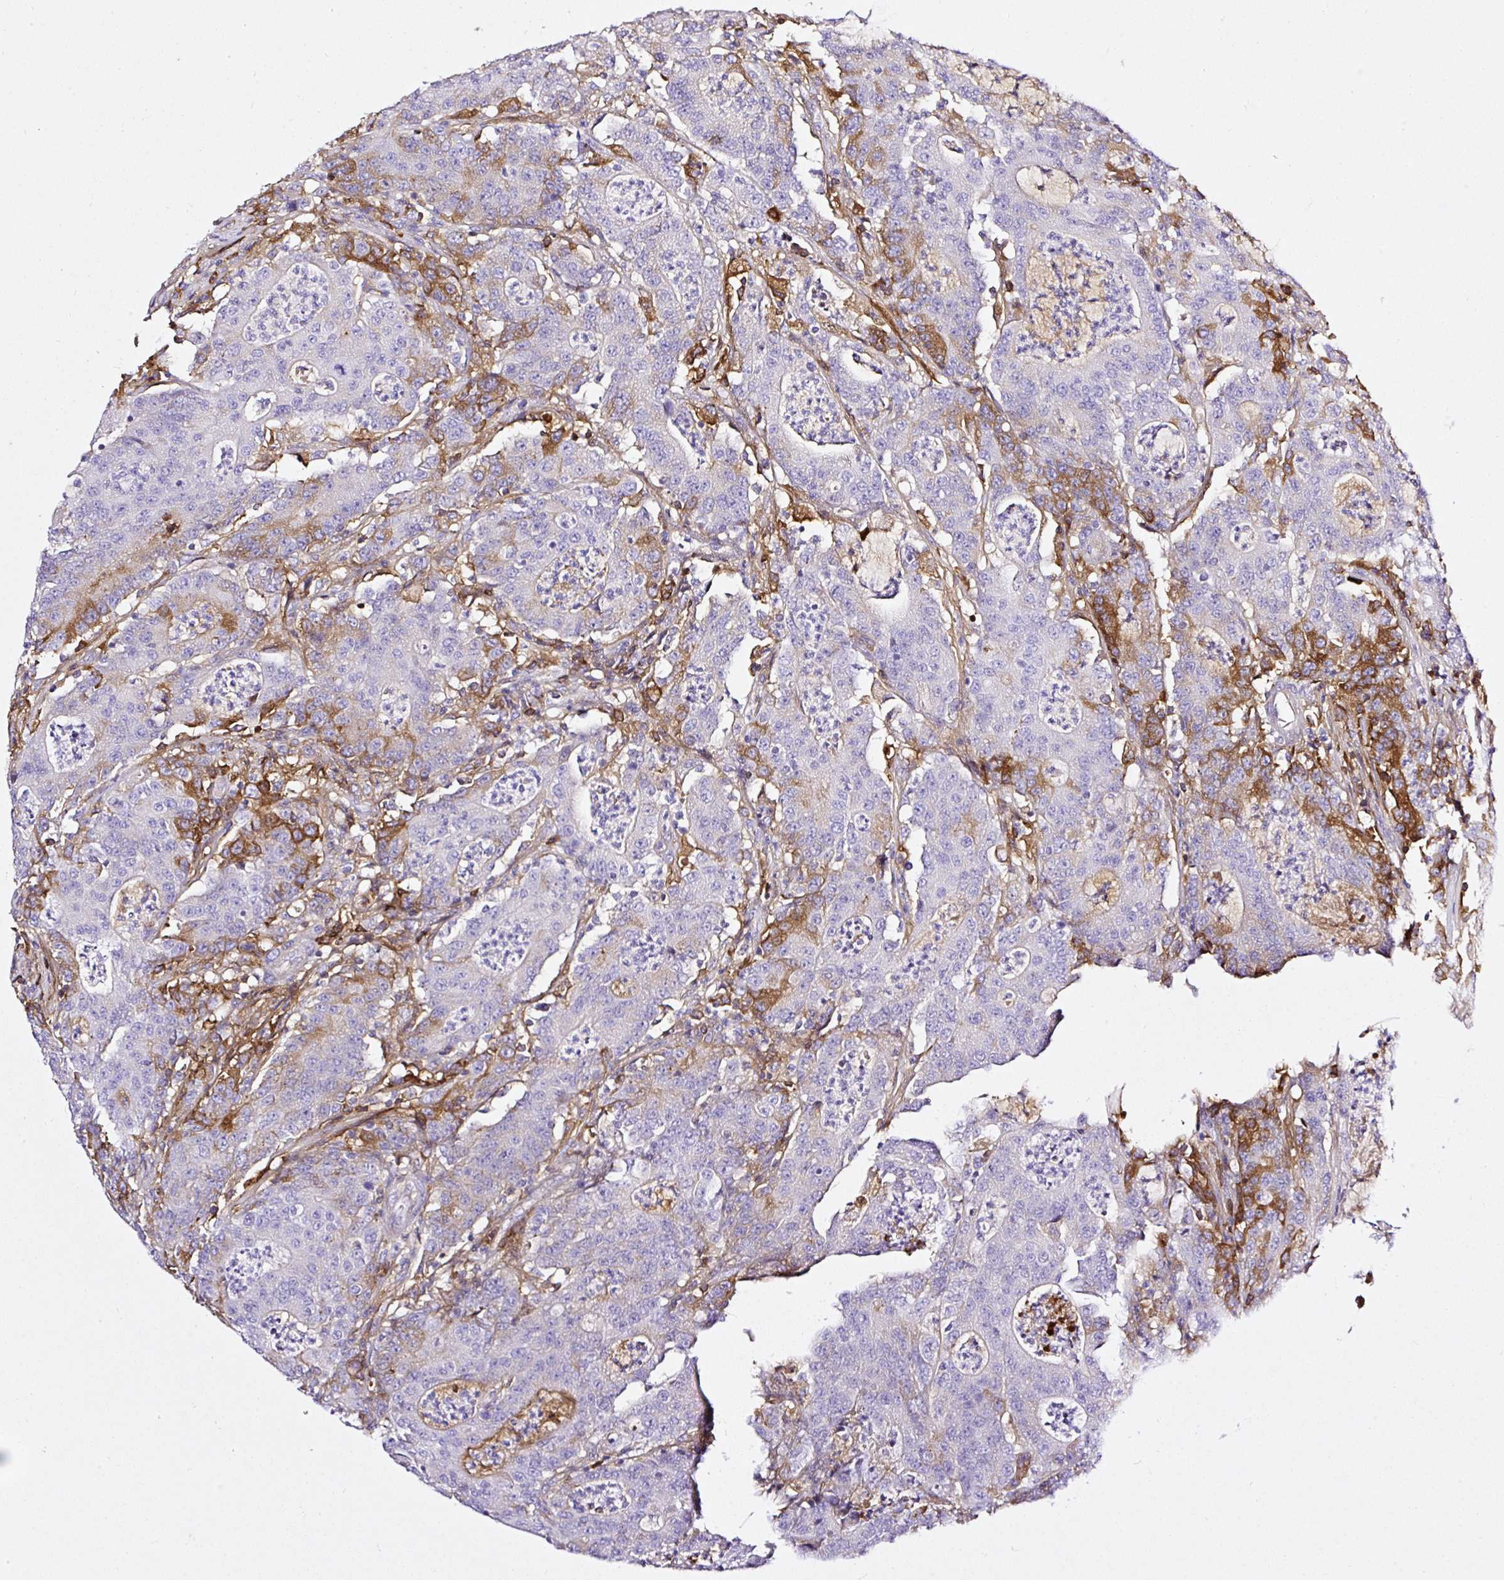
{"staining": {"intensity": "moderate", "quantity": "<25%", "location": "cytoplasmic/membranous"}, "tissue": "colorectal cancer", "cell_type": "Tumor cells", "image_type": "cancer", "snomed": [{"axis": "morphology", "description": "Adenocarcinoma, NOS"}, {"axis": "topography", "description": "Colon"}], "caption": "Immunohistochemistry (IHC) micrograph of neoplastic tissue: colorectal cancer stained using immunohistochemistry (IHC) reveals low levels of moderate protein expression localized specifically in the cytoplasmic/membranous of tumor cells, appearing as a cytoplasmic/membranous brown color.", "gene": "CLEC3B", "patient": {"sex": "male", "age": 83}}